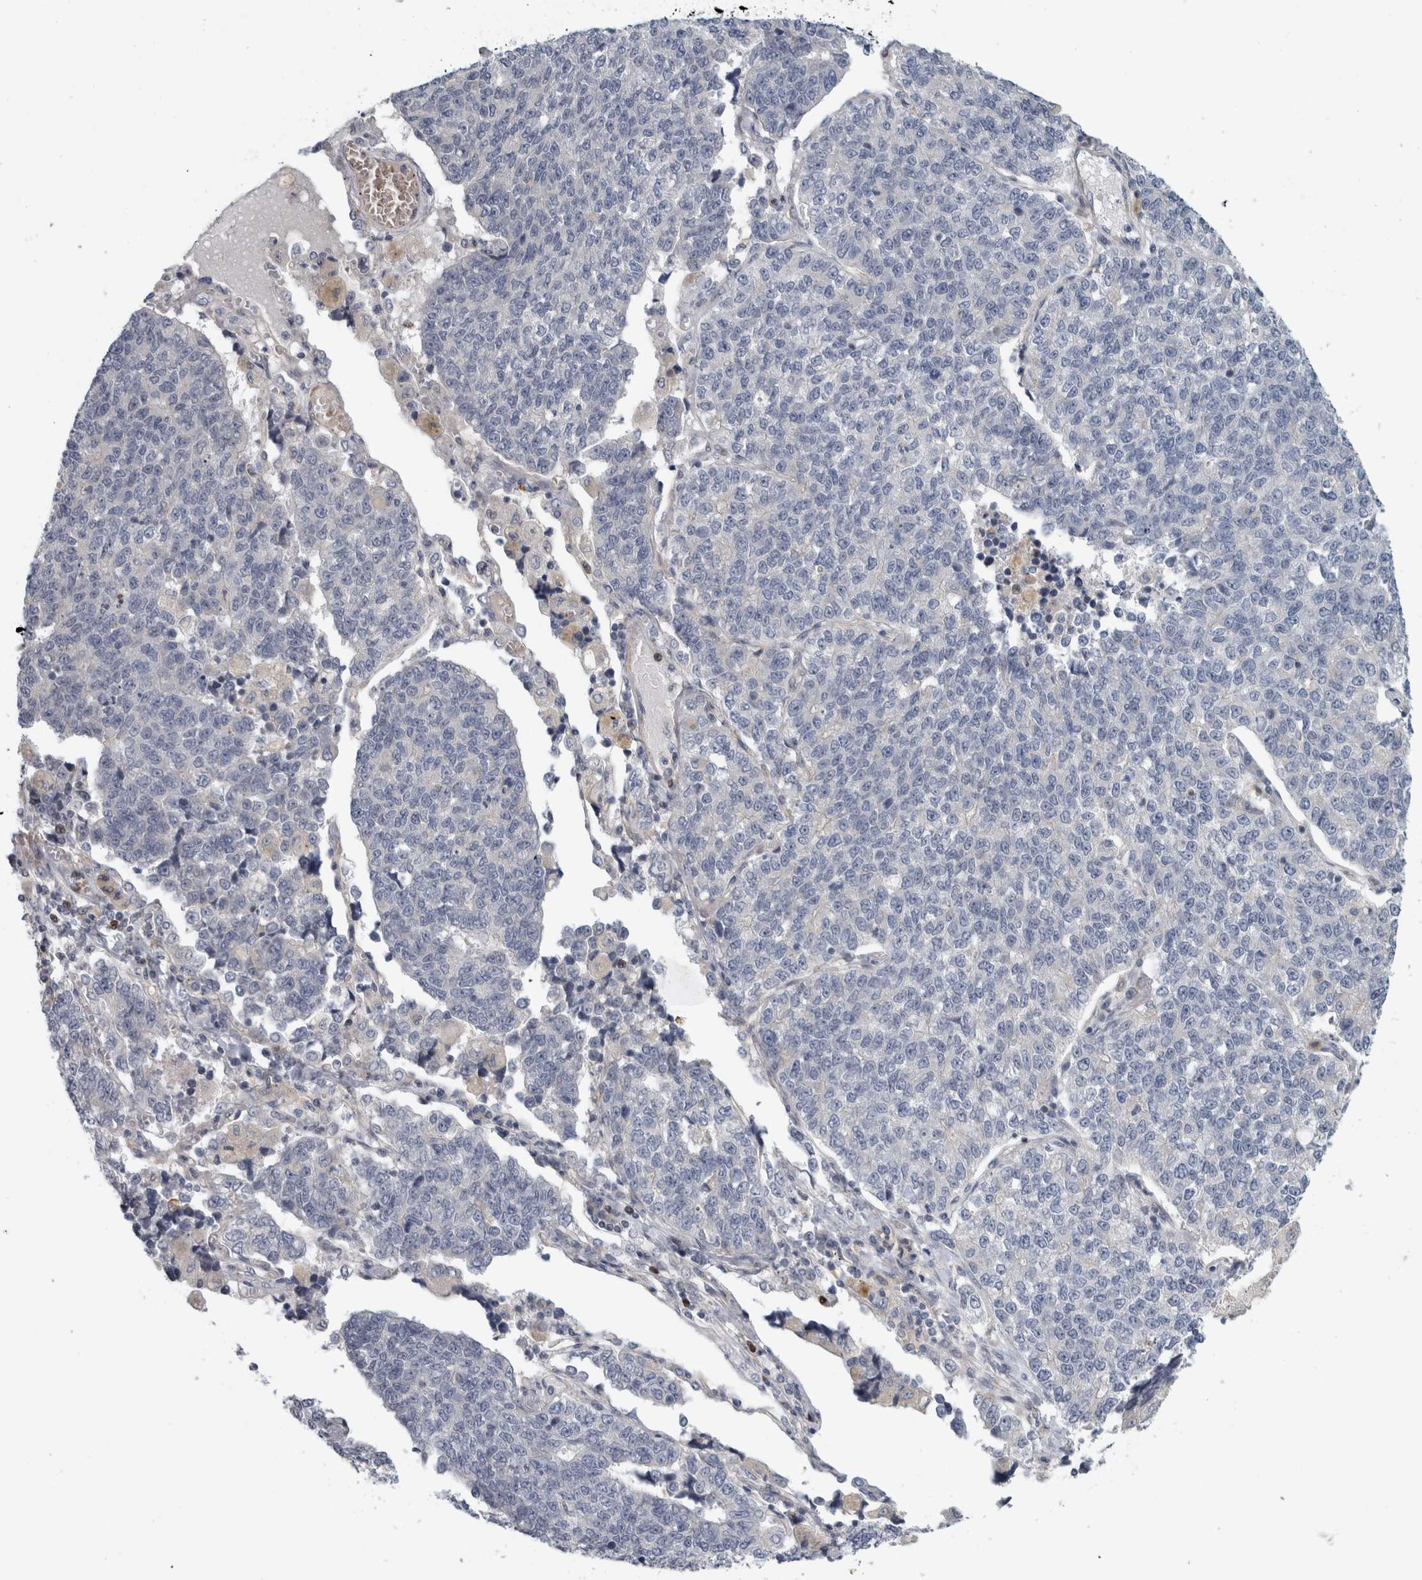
{"staining": {"intensity": "negative", "quantity": "none", "location": "none"}, "tissue": "lung cancer", "cell_type": "Tumor cells", "image_type": "cancer", "snomed": [{"axis": "morphology", "description": "Adenocarcinoma, NOS"}, {"axis": "topography", "description": "Lung"}], "caption": "Immunohistochemical staining of human adenocarcinoma (lung) reveals no significant staining in tumor cells.", "gene": "ZNF804B", "patient": {"sex": "male", "age": 49}}